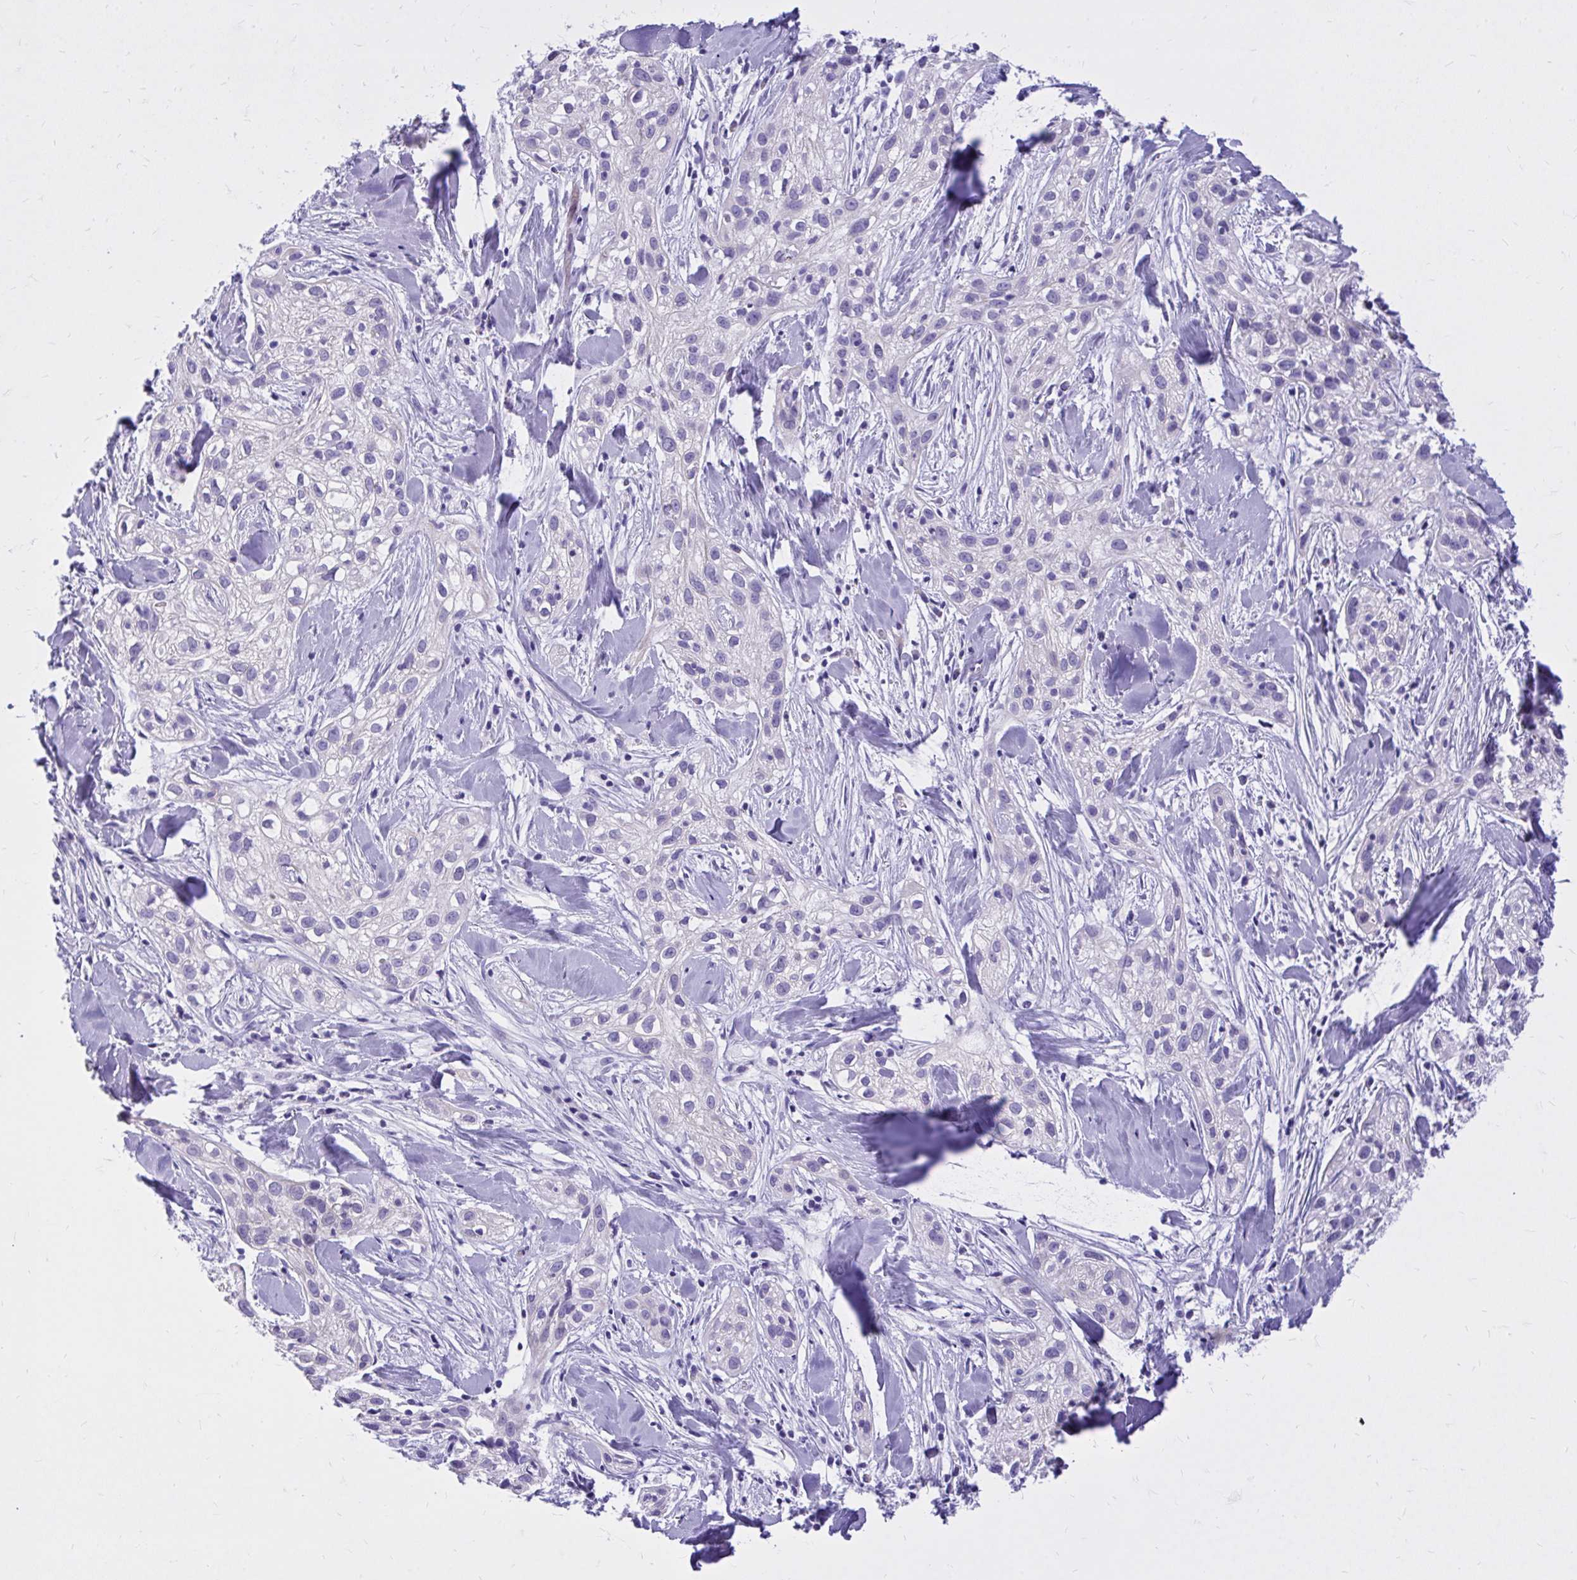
{"staining": {"intensity": "negative", "quantity": "none", "location": "none"}, "tissue": "skin cancer", "cell_type": "Tumor cells", "image_type": "cancer", "snomed": [{"axis": "morphology", "description": "Squamous cell carcinoma, NOS"}, {"axis": "topography", "description": "Skin"}], "caption": "This is a image of immunohistochemistry (IHC) staining of skin squamous cell carcinoma, which shows no positivity in tumor cells.", "gene": "ADAMTSL1", "patient": {"sex": "male", "age": 82}}